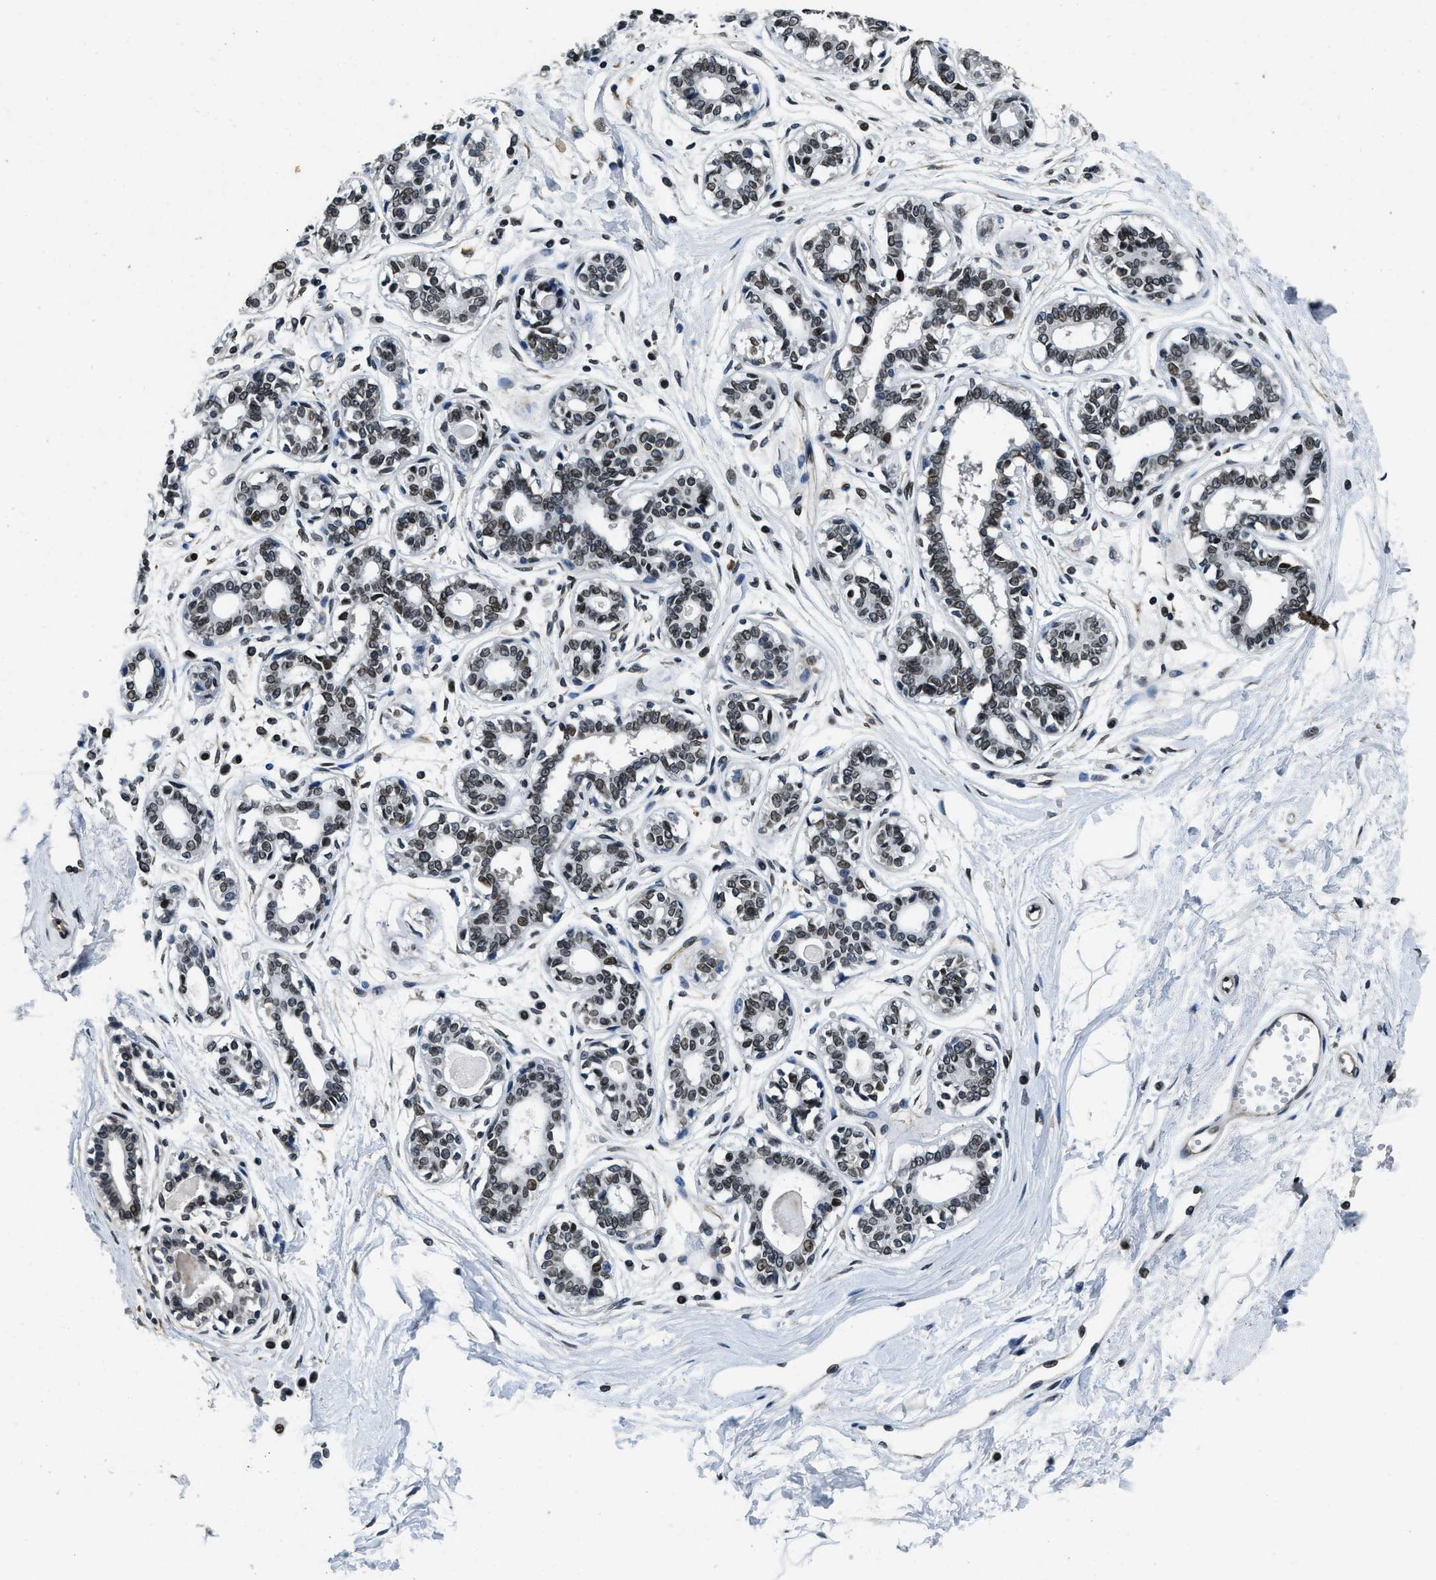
{"staining": {"intensity": "negative", "quantity": "none", "location": "none"}, "tissue": "breast", "cell_type": "Adipocytes", "image_type": "normal", "snomed": [{"axis": "morphology", "description": "Normal tissue, NOS"}, {"axis": "topography", "description": "Breast"}], "caption": "This micrograph is of unremarkable breast stained with immunohistochemistry (IHC) to label a protein in brown with the nuclei are counter-stained blue. There is no expression in adipocytes.", "gene": "ZC3HC1", "patient": {"sex": "female", "age": 45}}